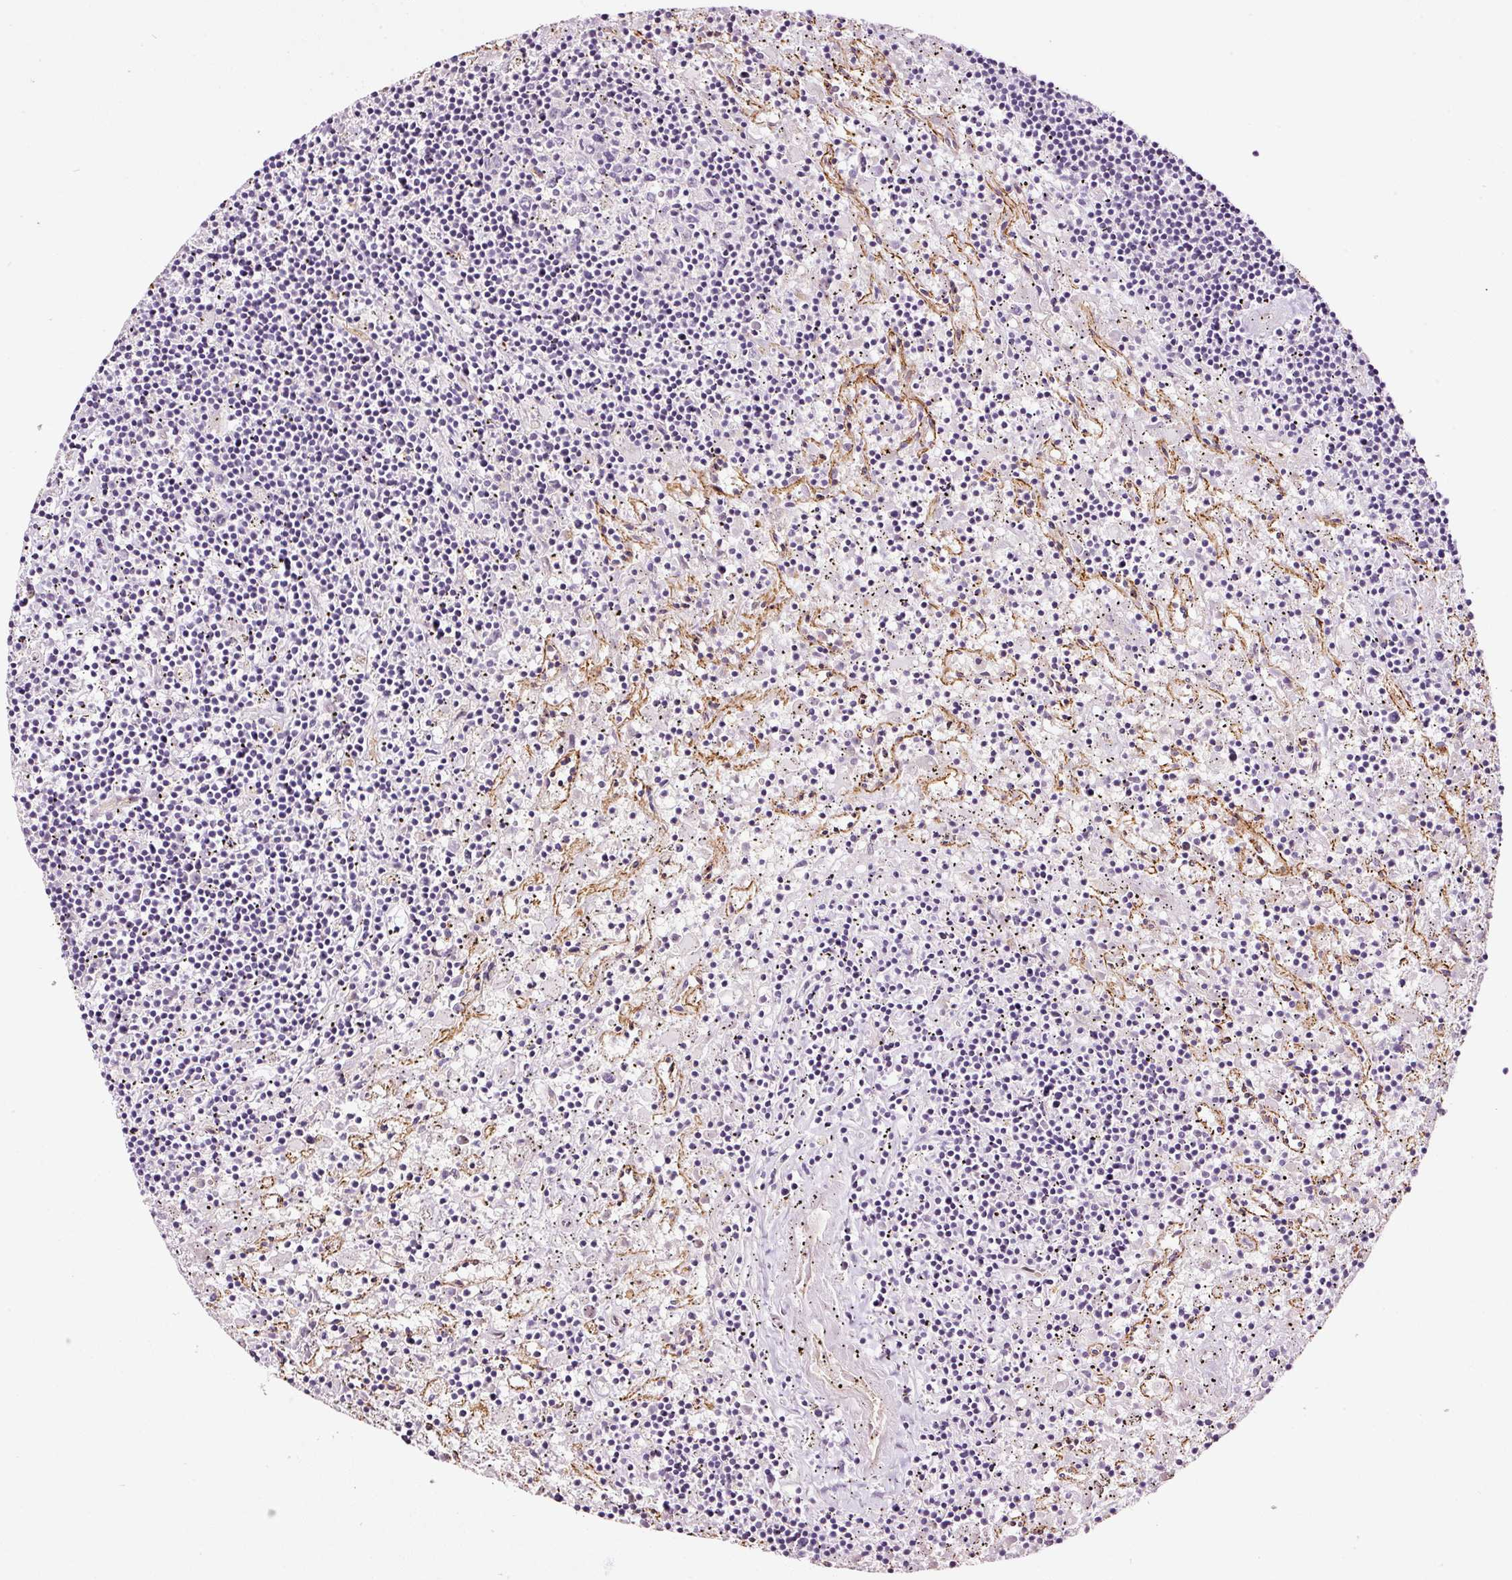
{"staining": {"intensity": "negative", "quantity": "none", "location": "none"}, "tissue": "lymphoma", "cell_type": "Tumor cells", "image_type": "cancer", "snomed": [{"axis": "morphology", "description": "Malignant lymphoma, non-Hodgkin's type, Low grade"}, {"axis": "topography", "description": "Spleen"}], "caption": "Immunohistochemical staining of lymphoma displays no significant positivity in tumor cells.", "gene": "ABCB4", "patient": {"sex": "male", "age": 76}}